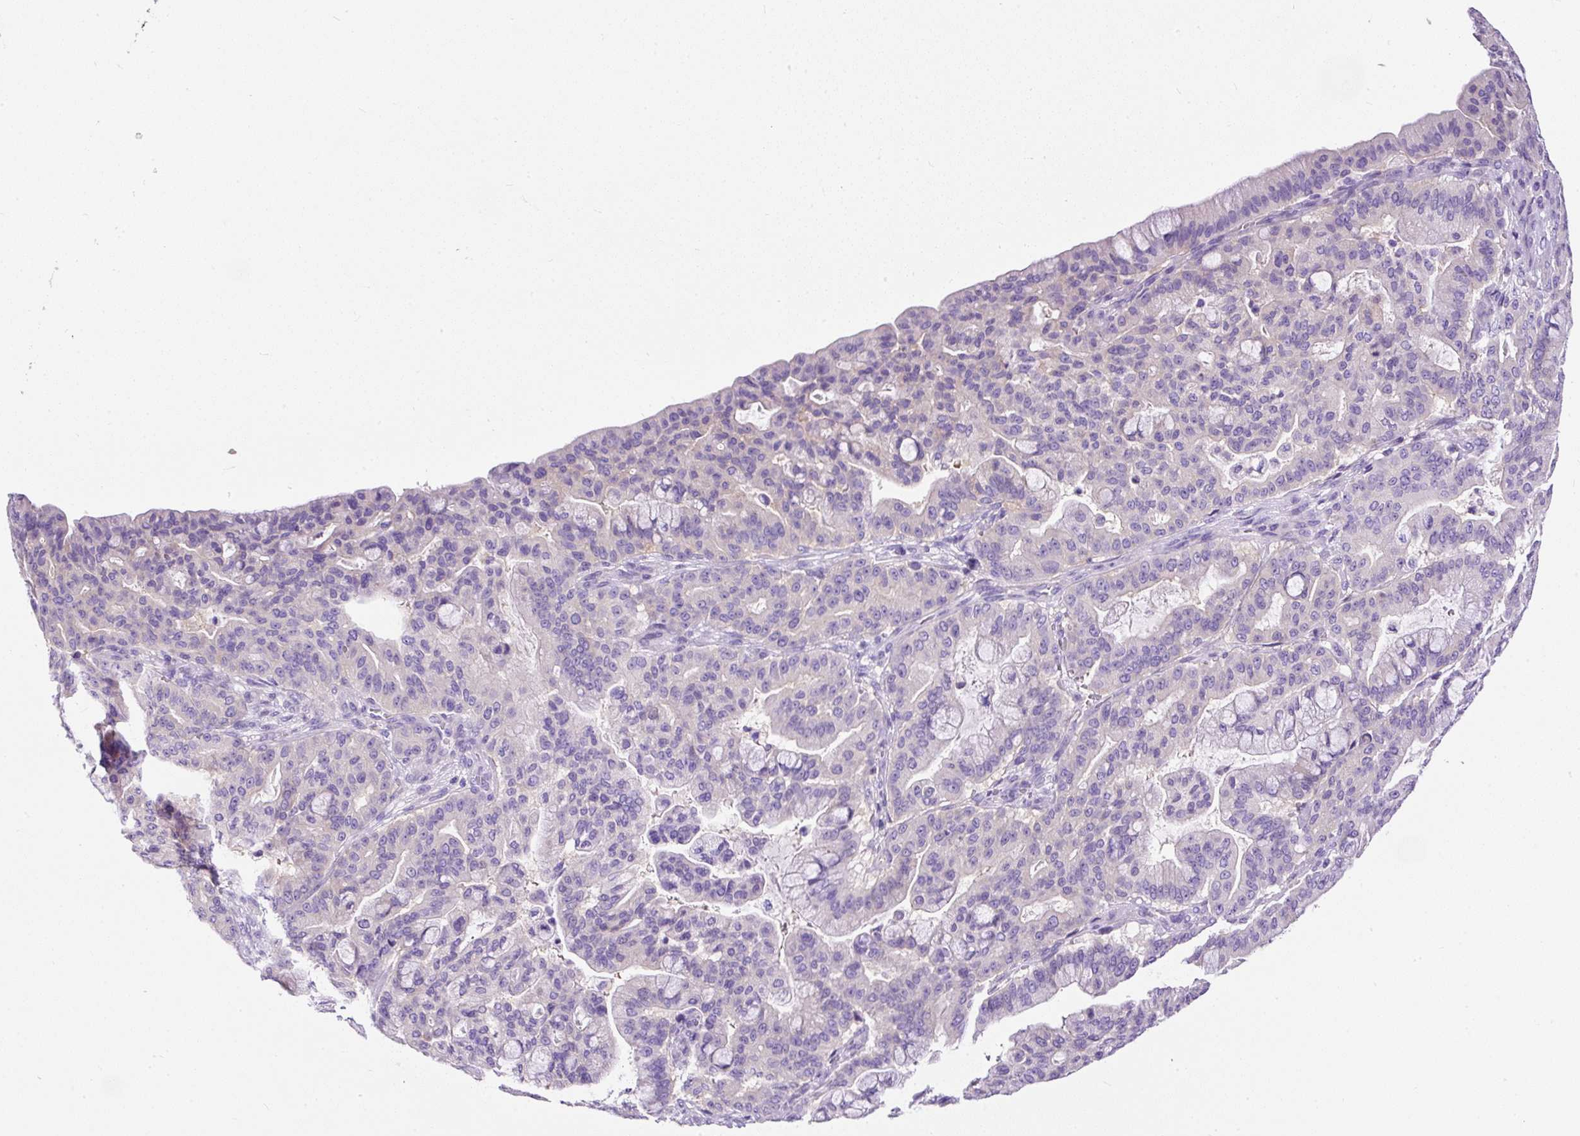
{"staining": {"intensity": "negative", "quantity": "none", "location": "none"}, "tissue": "pancreatic cancer", "cell_type": "Tumor cells", "image_type": "cancer", "snomed": [{"axis": "morphology", "description": "Adenocarcinoma, NOS"}, {"axis": "topography", "description": "Pancreas"}], "caption": "The micrograph shows no staining of tumor cells in pancreatic cancer (adenocarcinoma). Brightfield microscopy of IHC stained with DAB (3,3'-diaminobenzidine) (brown) and hematoxylin (blue), captured at high magnification.", "gene": "STOX2", "patient": {"sex": "male", "age": 63}}